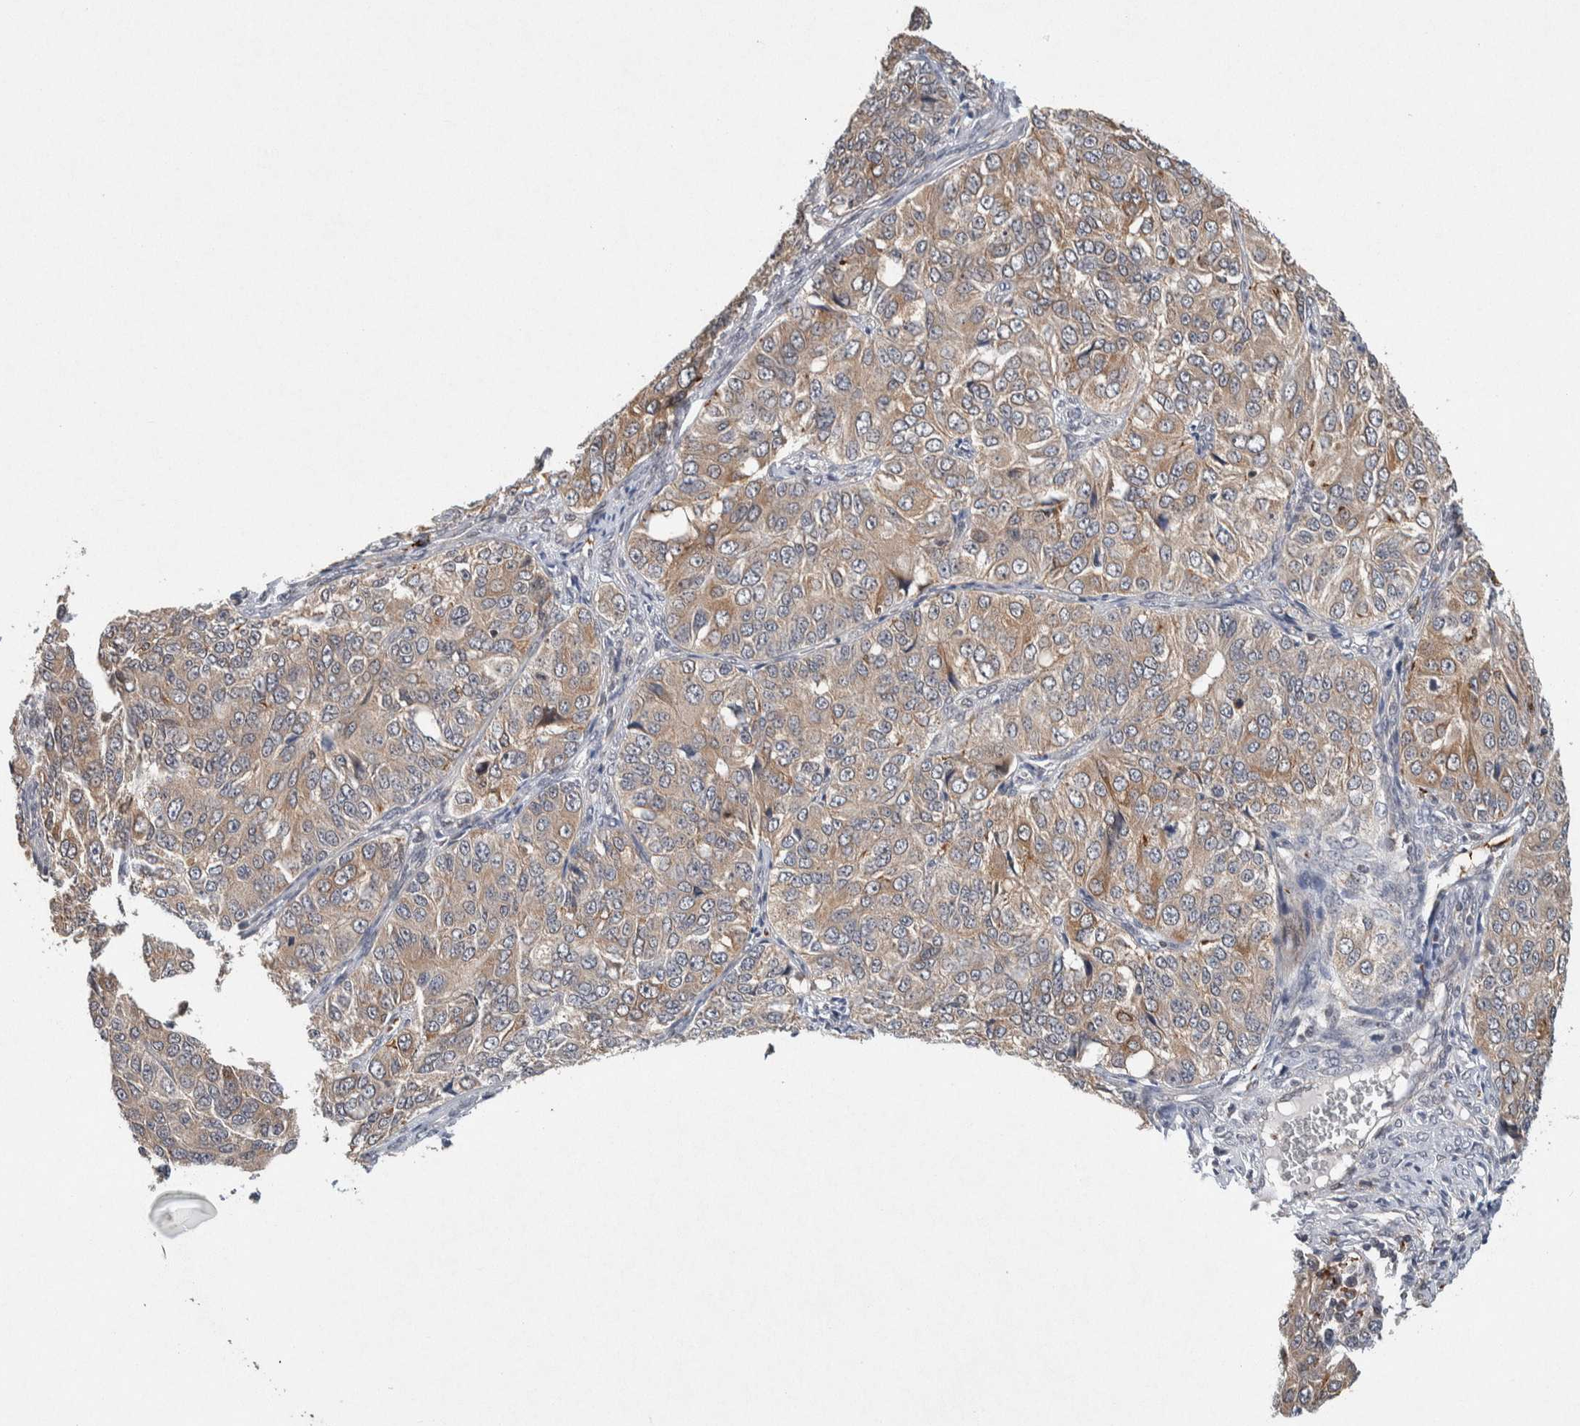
{"staining": {"intensity": "weak", "quantity": ">75%", "location": "cytoplasmic/membranous"}, "tissue": "ovarian cancer", "cell_type": "Tumor cells", "image_type": "cancer", "snomed": [{"axis": "morphology", "description": "Carcinoma, endometroid"}, {"axis": "topography", "description": "Ovary"}], "caption": "Immunohistochemical staining of human ovarian endometroid carcinoma displays low levels of weak cytoplasmic/membranous staining in about >75% of tumor cells.", "gene": "KCNK1", "patient": {"sex": "female", "age": 51}}